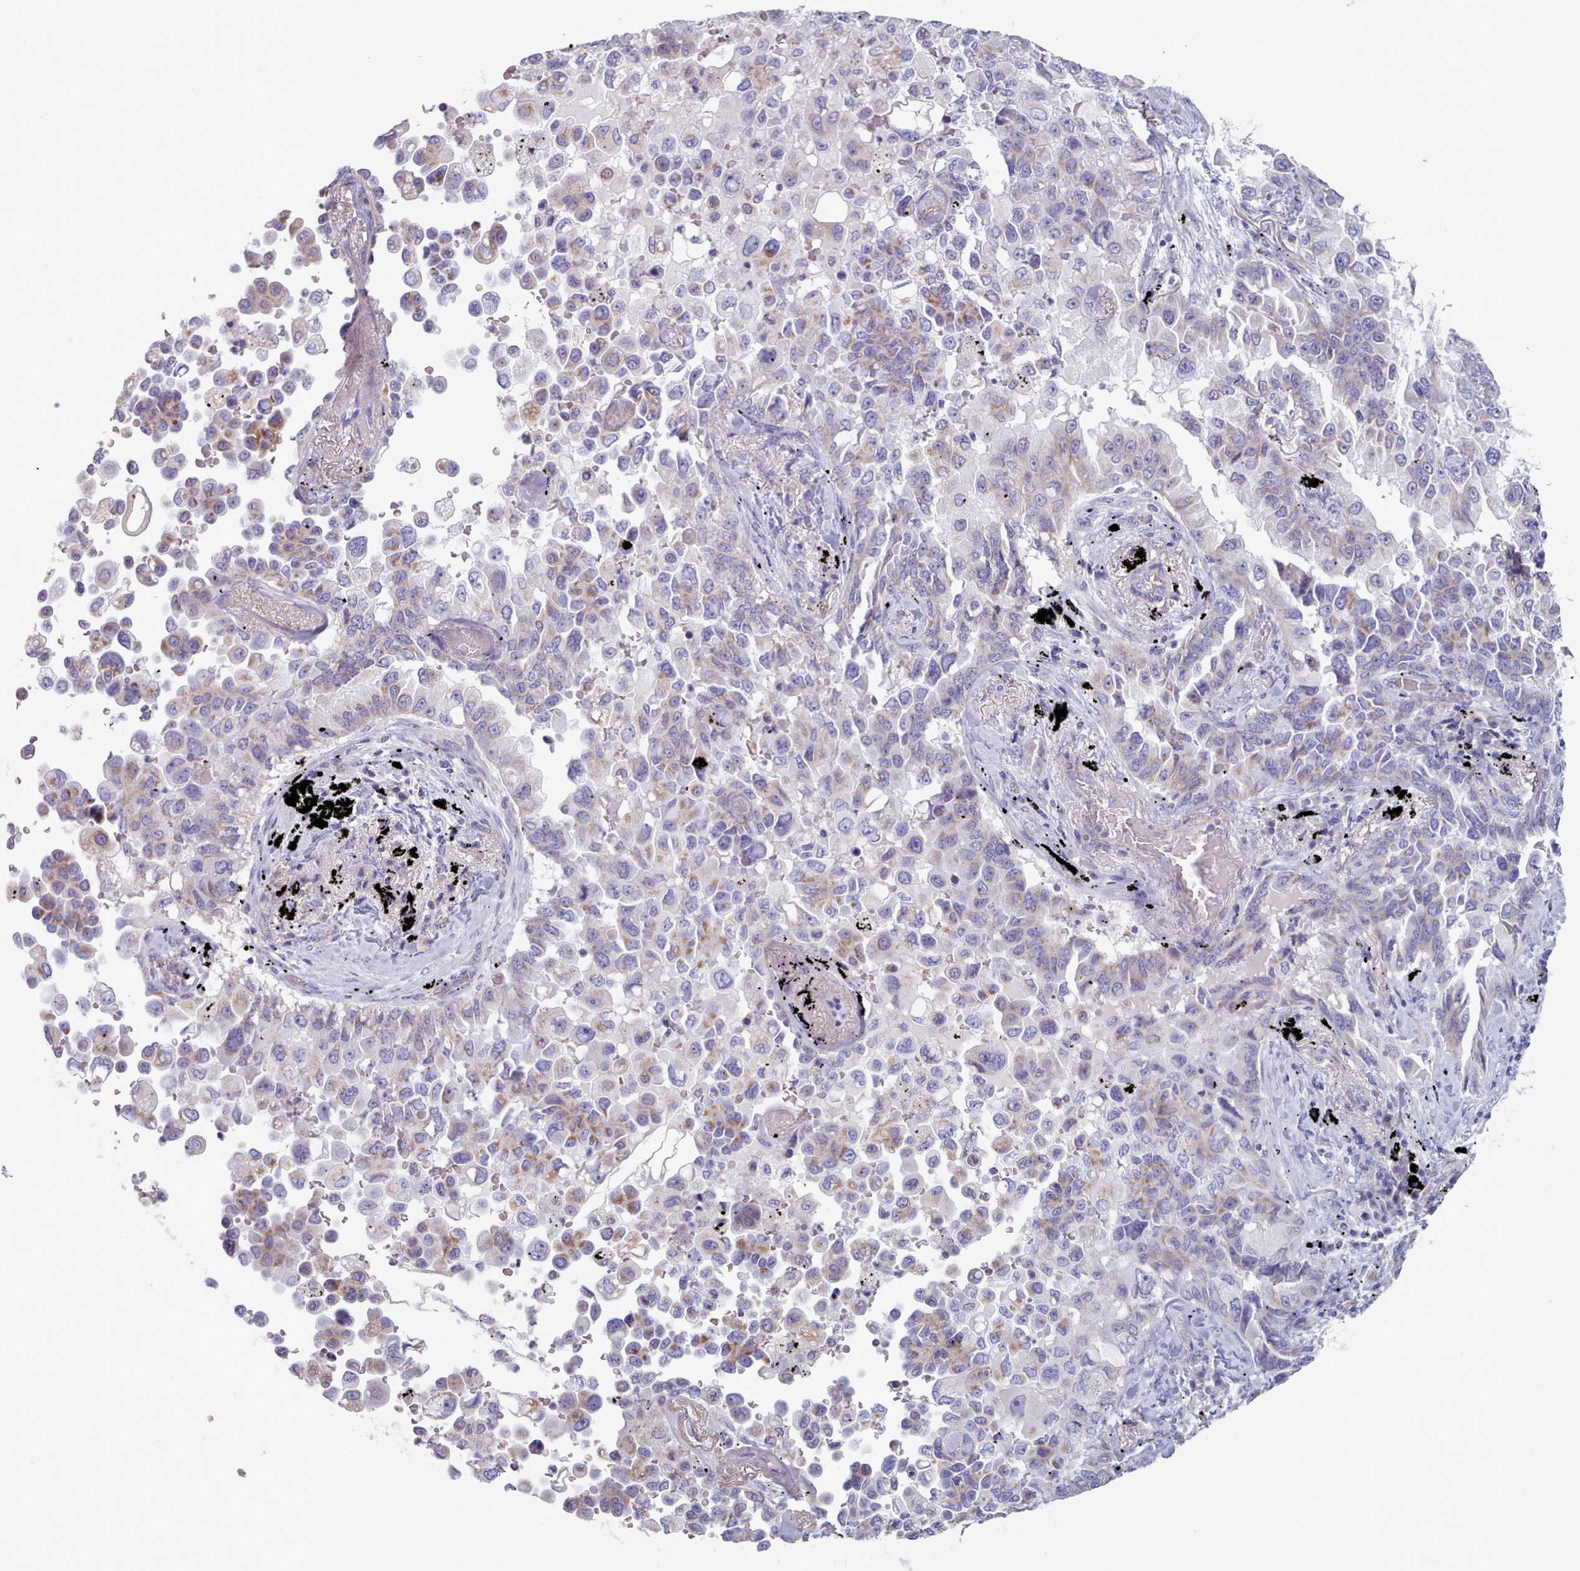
{"staining": {"intensity": "weak", "quantity": "25%-75%", "location": "cytoplasmic/membranous"}, "tissue": "lung cancer", "cell_type": "Tumor cells", "image_type": "cancer", "snomed": [{"axis": "morphology", "description": "Adenocarcinoma, NOS"}, {"axis": "topography", "description": "Lung"}], "caption": "This is an image of immunohistochemistry (IHC) staining of lung adenocarcinoma, which shows weak positivity in the cytoplasmic/membranous of tumor cells.", "gene": "HAO1", "patient": {"sex": "female", "age": 67}}